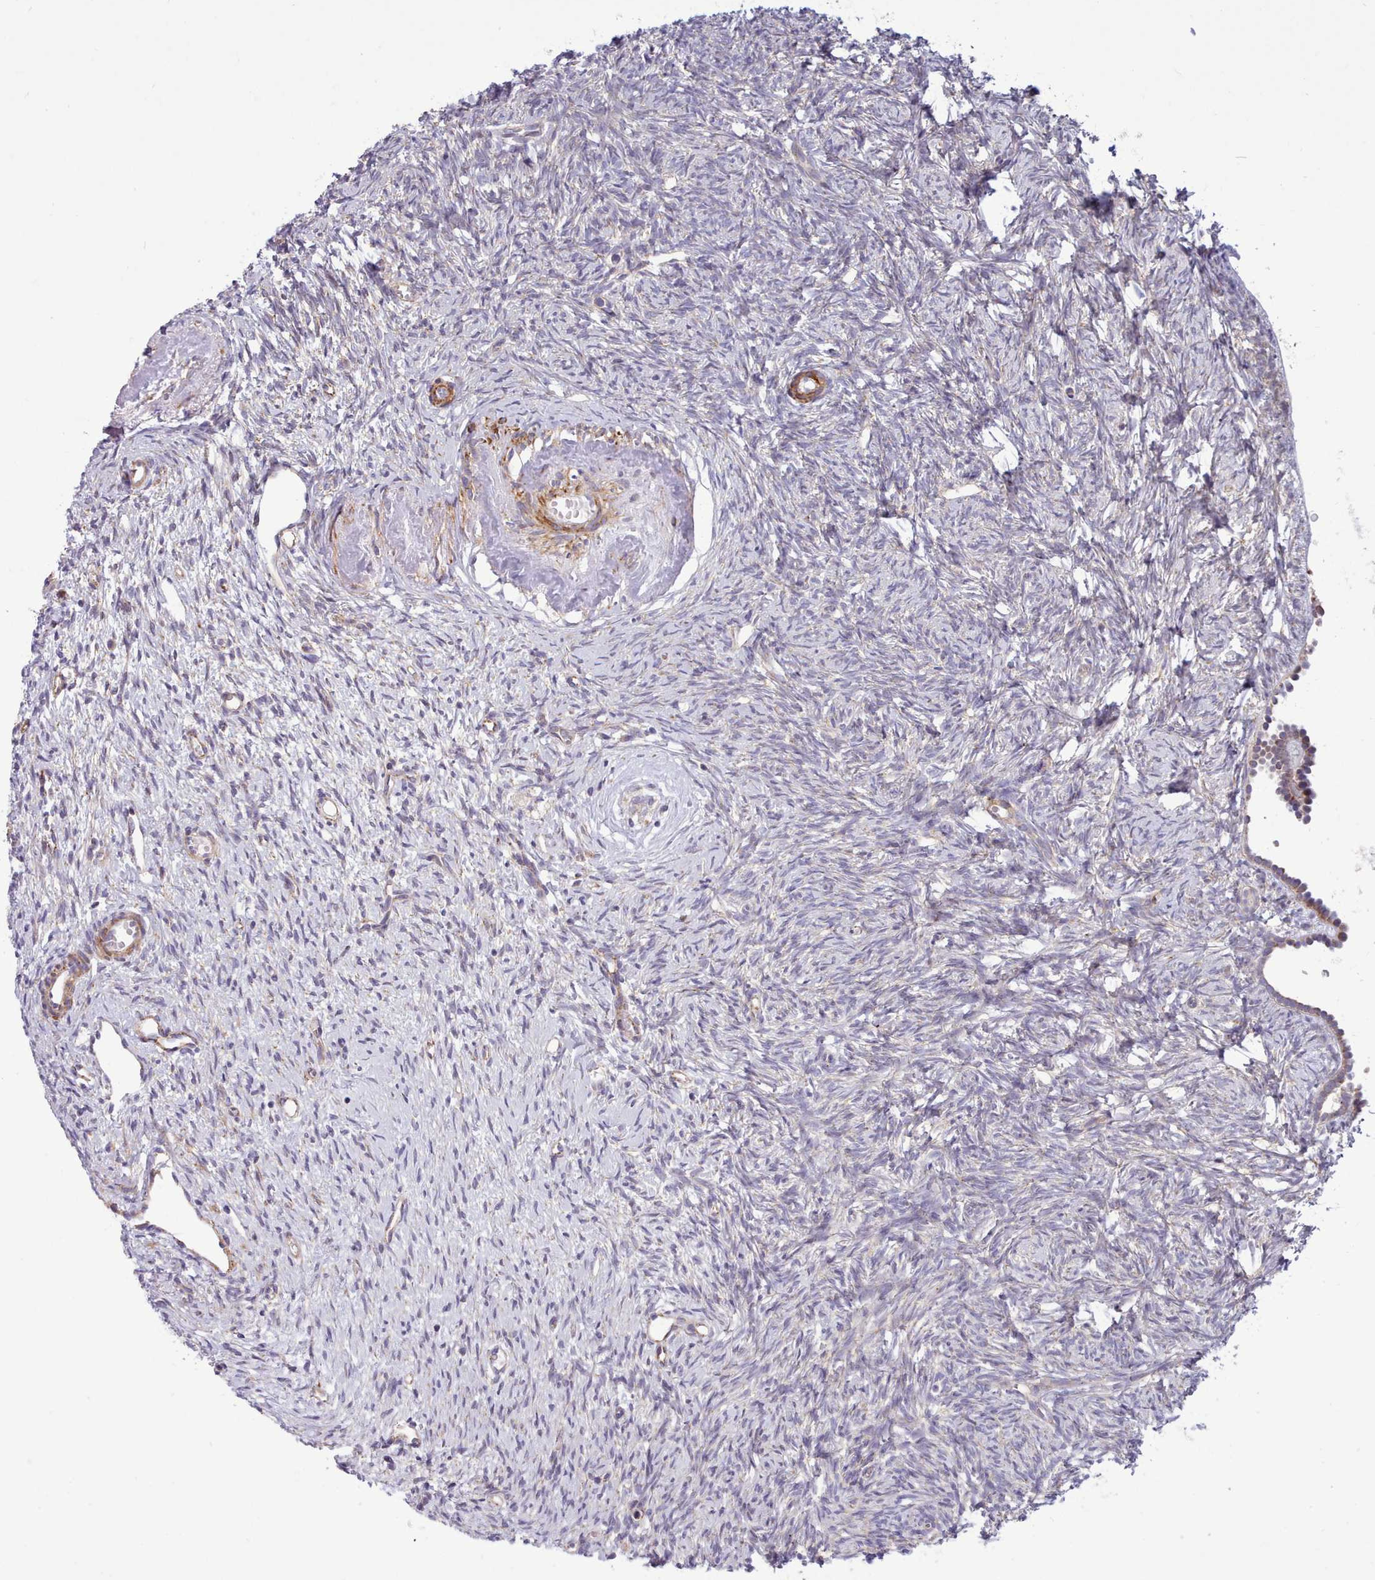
{"staining": {"intensity": "negative", "quantity": "none", "location": "none"}, "tissue": "ovary", "cell_type": "Ovarian stroma cells", "image_type": "normal", "snomed": [{"axis": "morphology", "description": "Normal tissue, NOS"}, {"axis": "topography", "description": "Ovary"}], "caption": "A high-resolution histopathology image shows immunohistochemistry (IHC) staining of benign ovary, which shows no significant positivity in ovarian stroma cells.", "gene": "MRPL21", "patient": {"sex": "female", "age": 51}}